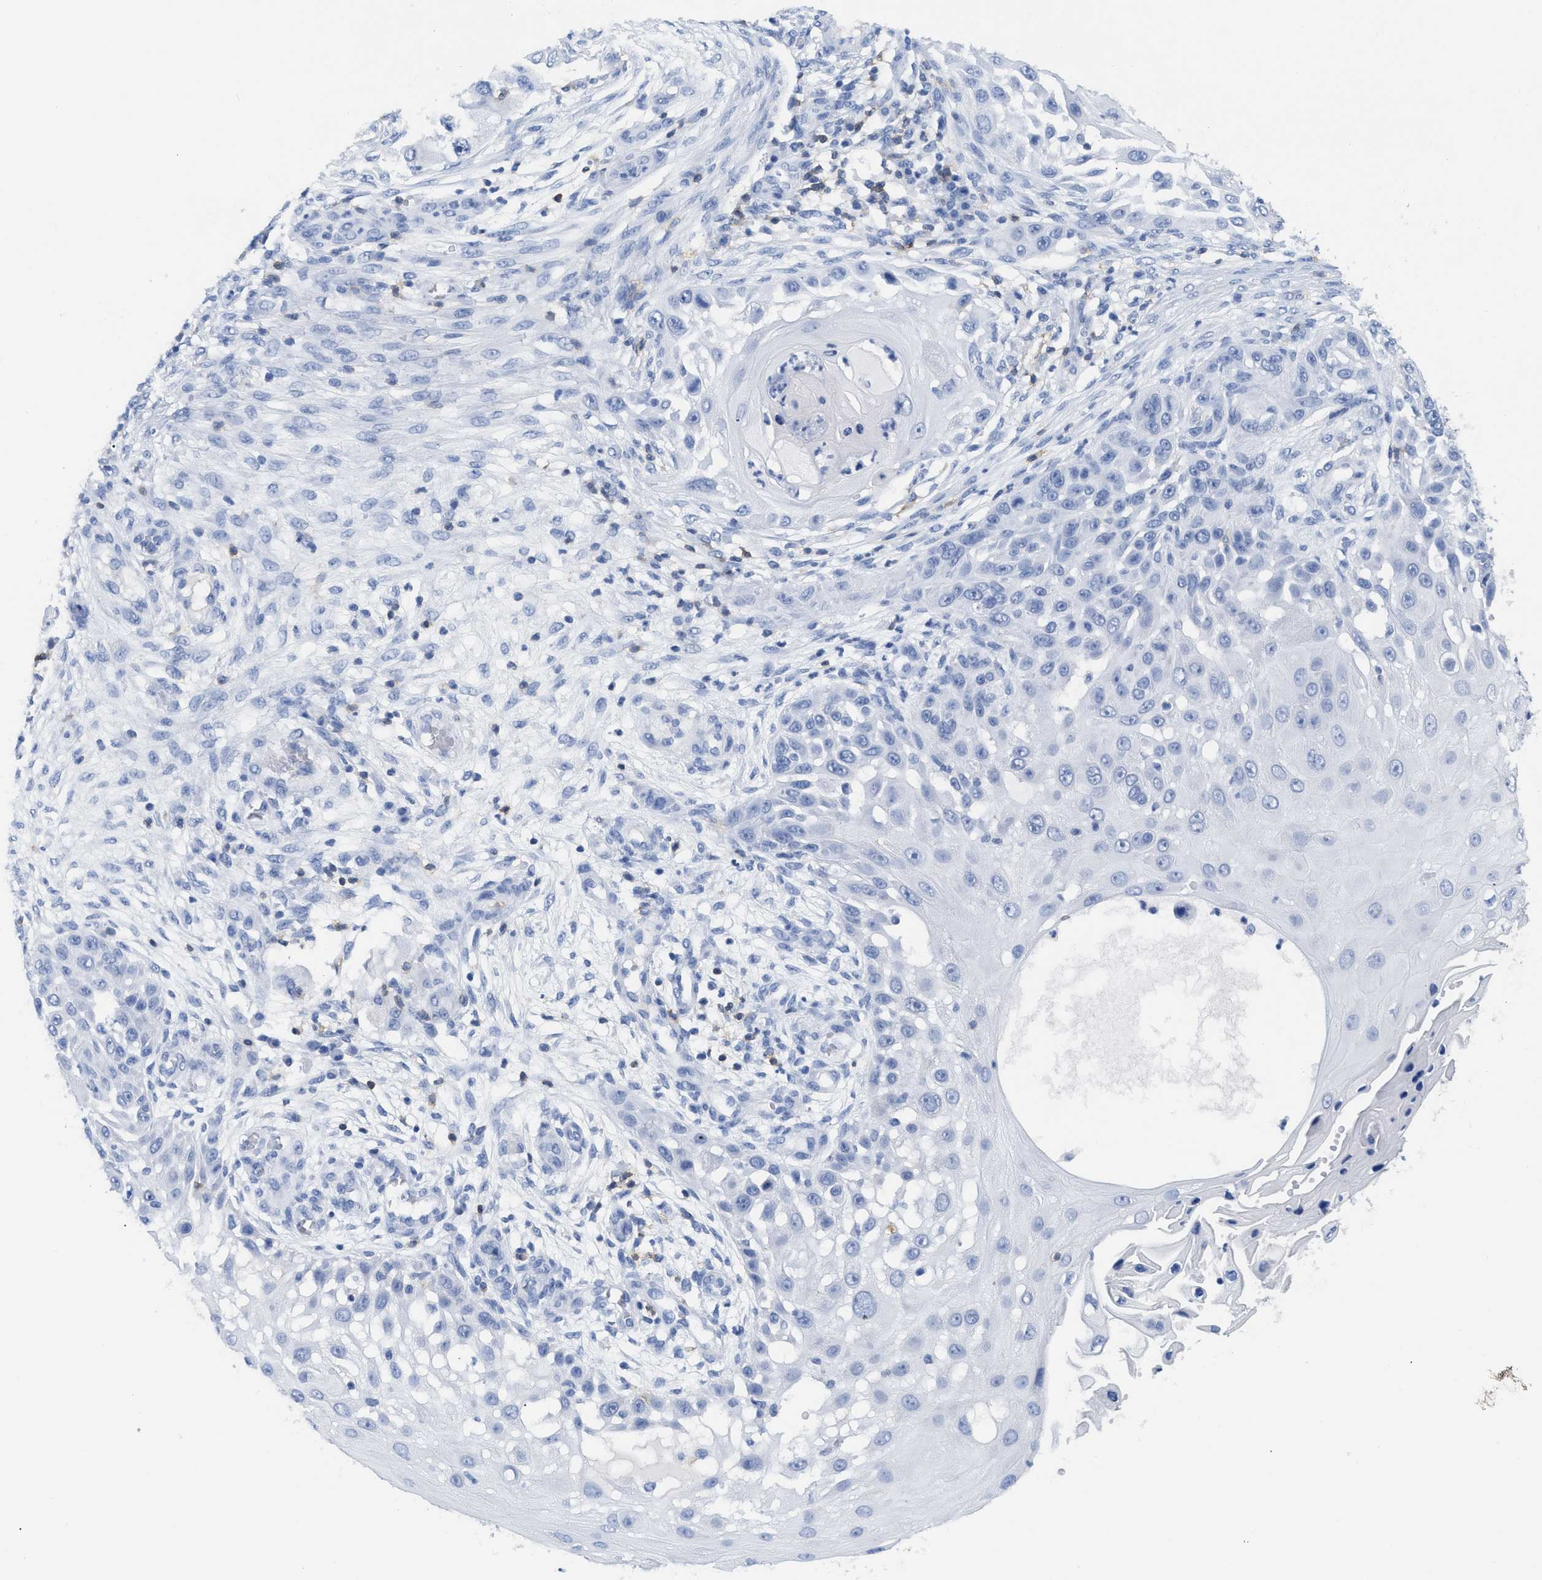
{"staining": {"intensity": "negative", "quantity": "none", "location": "none"}, "tissue": "skin cancer", "cell_type": "Tumor cells", "image_type": "cancer", "snomed": [{"axis": "morphology", "description": "Squamous cell carcinoma, NOS"}, {"axis": "topography", "description": "Skin"}], "caption": "The micrograph reveals no significant expression in tumor cells of skin squamous cell carcinoma.", "gene": "CD5", "patient": {"sex": "female", "age": 44}}